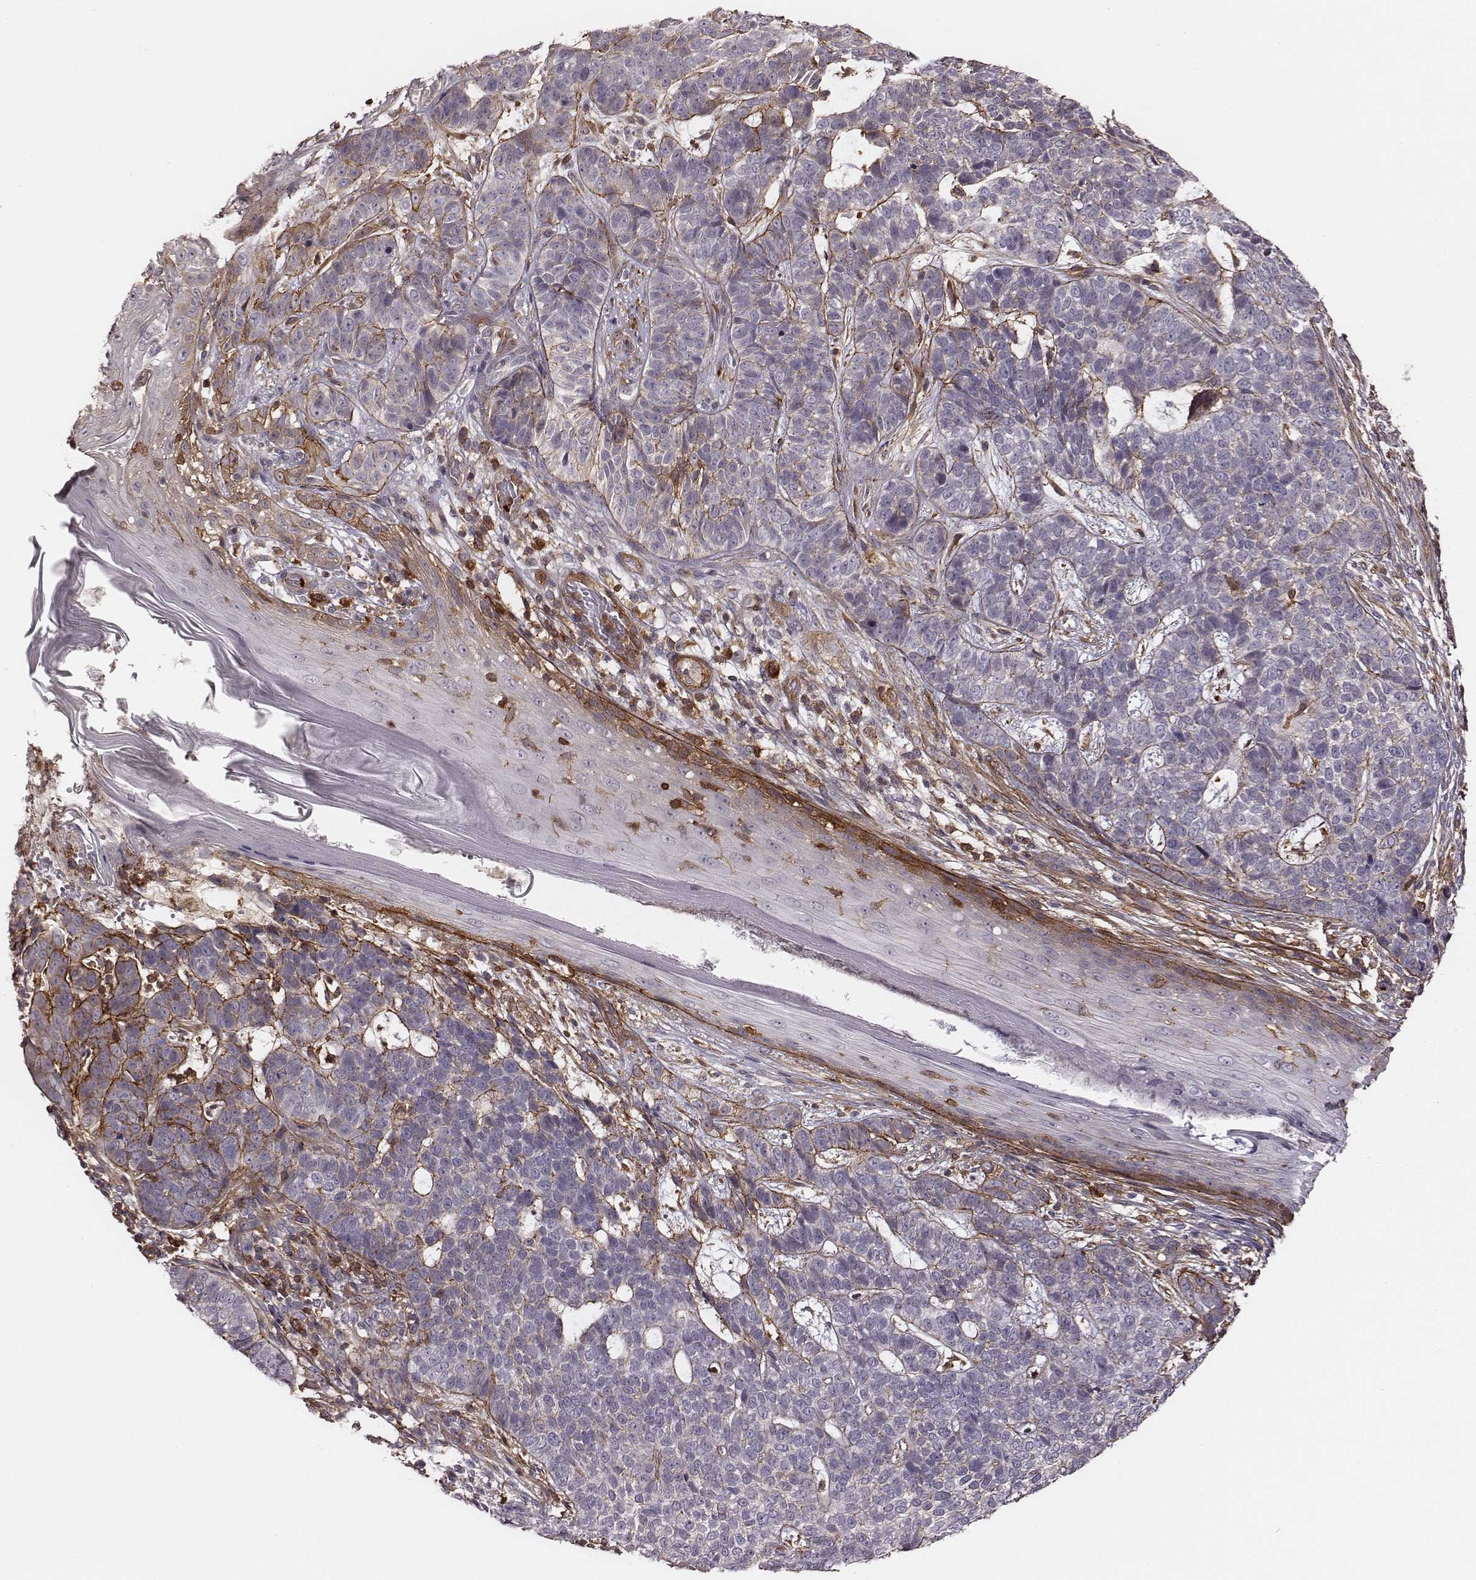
{"staining": {"intensity": "negative", "quantity": "none", "location": "none"}, "tissue": "skin cancer", "cell_type": "Tumor cells", "image_type": "cancer", "snomed": [{"axis": "morphology", "description": "Basal cell carcinoma"}, {"axis": "topography", "description": "Skin"}], "caption": "High power microscopy histopathology image of an immunohistochemistry (IHC) image of skin cancer, revealing no significant positivity in tumor cells.", "gene": "ZYX", "patient": {"sex": "female", "age": 69}}